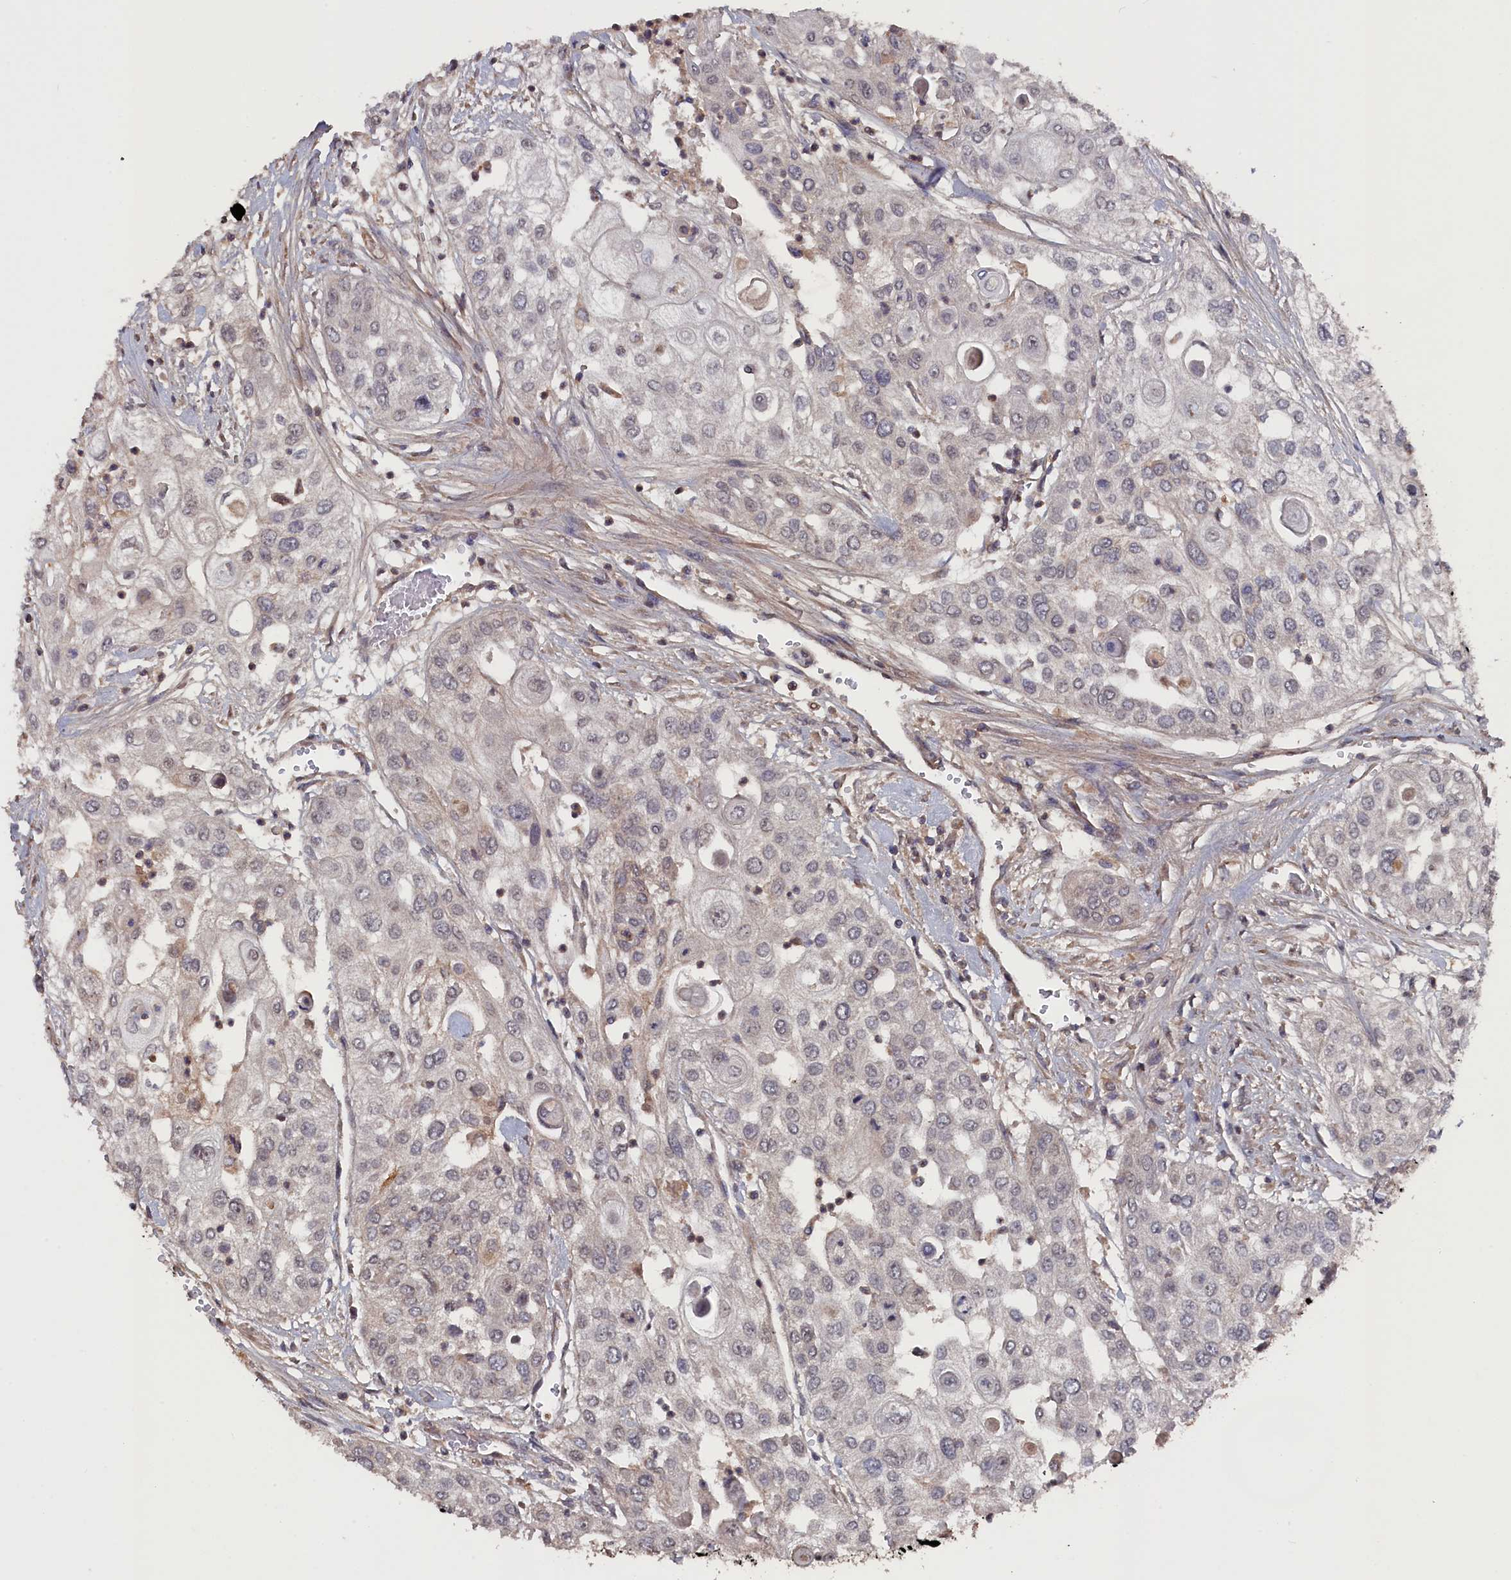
{"staining": {"intensity": "negative", "quantity": "none", "location": "none"}, "tissue": "urothelial cancer", "cell_type": "Tumor cells", "image_type": "cancer", "snomed": [{"axis": "morphology", "description": "Urothelial carcinoma, High grade"}, {"axis": "topography", "description": "Urinary bladder"}], "caption": "Tumor cells are negative for brown protein staining in high-grade urothelial carcinoma. (DAB (3,3'-diaminobenzidine) immunohistochemistry (IHC), high magnification).", "gene": "TMC5", "patient": {"sex": "female", "age": 79}}